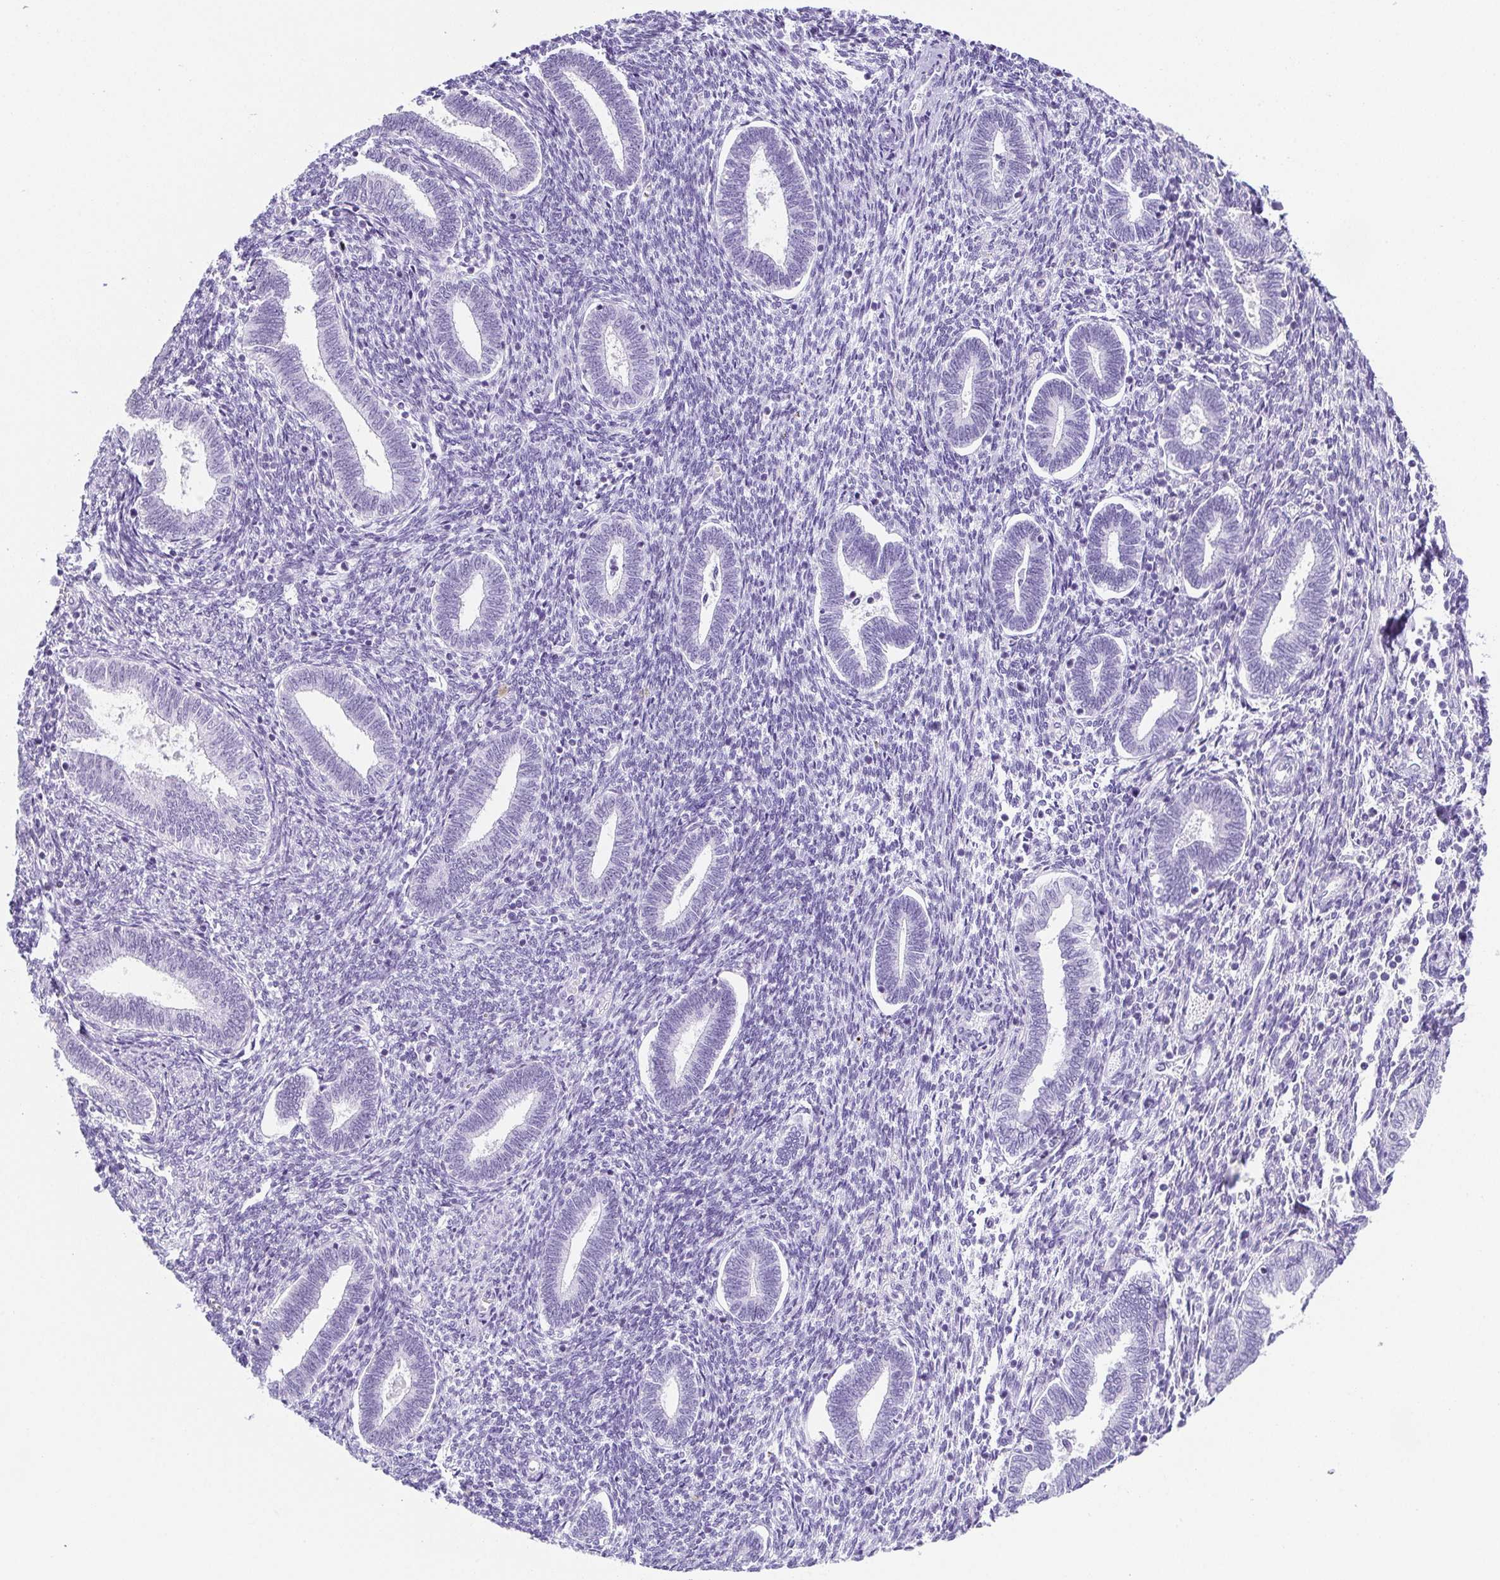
{"staining": {"intensity": "negative", "quantity": "none", "location": "none"}, "tissue": "endometrium", "cell_type": "Cells in endometrial stroma", "image_type": "normal", "snomed": [{"axis": "morphology", "description": "Normal tissue, NOS"}, {"axis": "topography", "description": "Endometrium"}], "caption": "IHC of benign endometrium shows no positivity in cells in endometrial stroma.", "gene": "ESX1", "patient": {"sex": "female", "age": 42}}